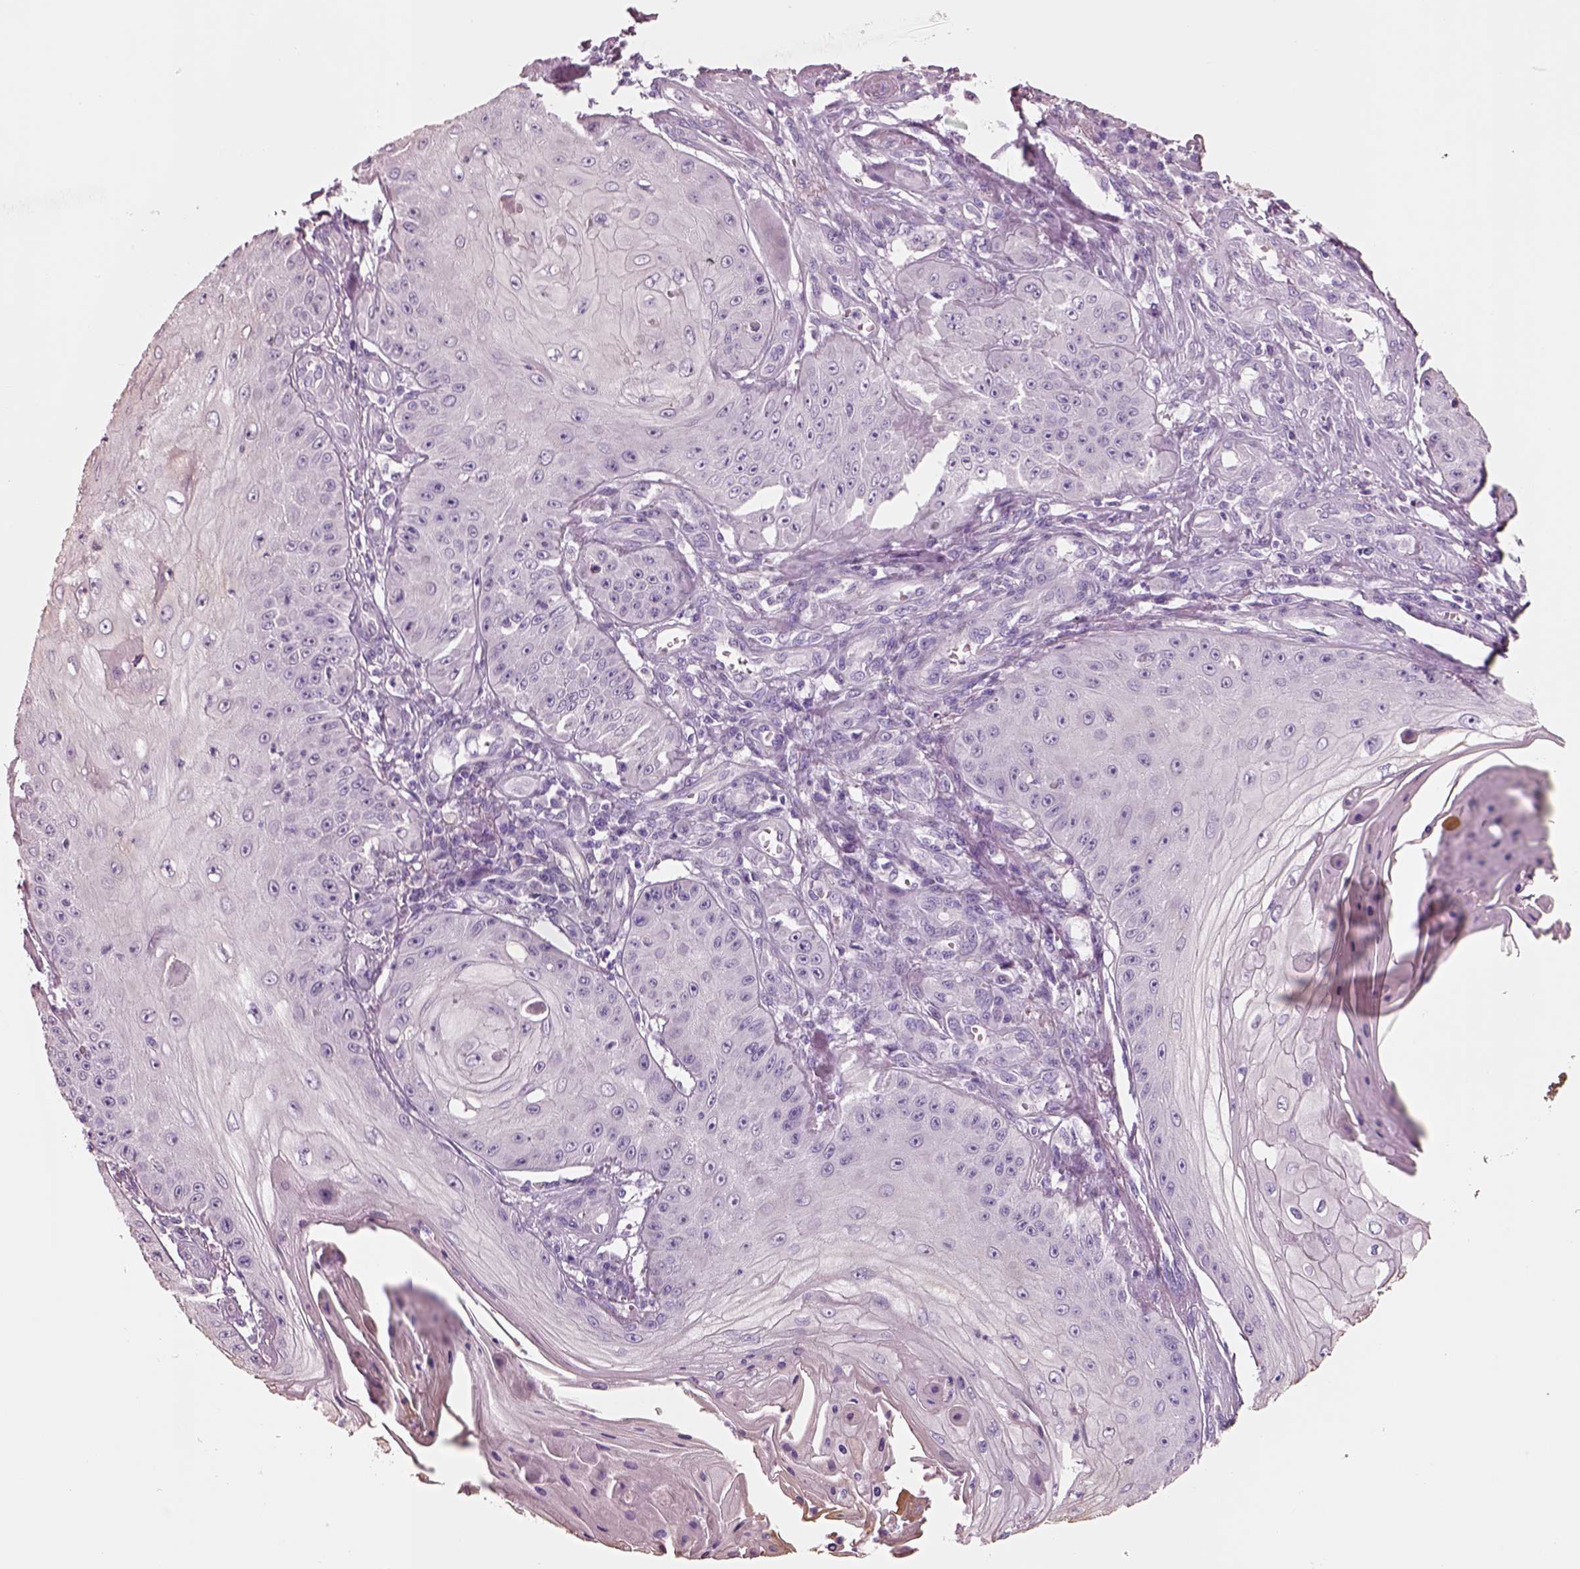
{"staining": {"intensity": "negative", "quantity": "none", "location": "none"}, "tissue": "skin cancer", "cell_type": "Tumor cells", "image_type": "cancer", "snomed": [{"axis": "morphology", "description": "Squamous cell carcinoma, NOS"}, {"axis": "topography", "description": "Skin"}], "caption": "Human skin squamous cell carcinoma stained for a protein using IHC reveals no expression in tumor cells.", "gene": "PNOC", "patient": {"sex": "male", "age": 70}}